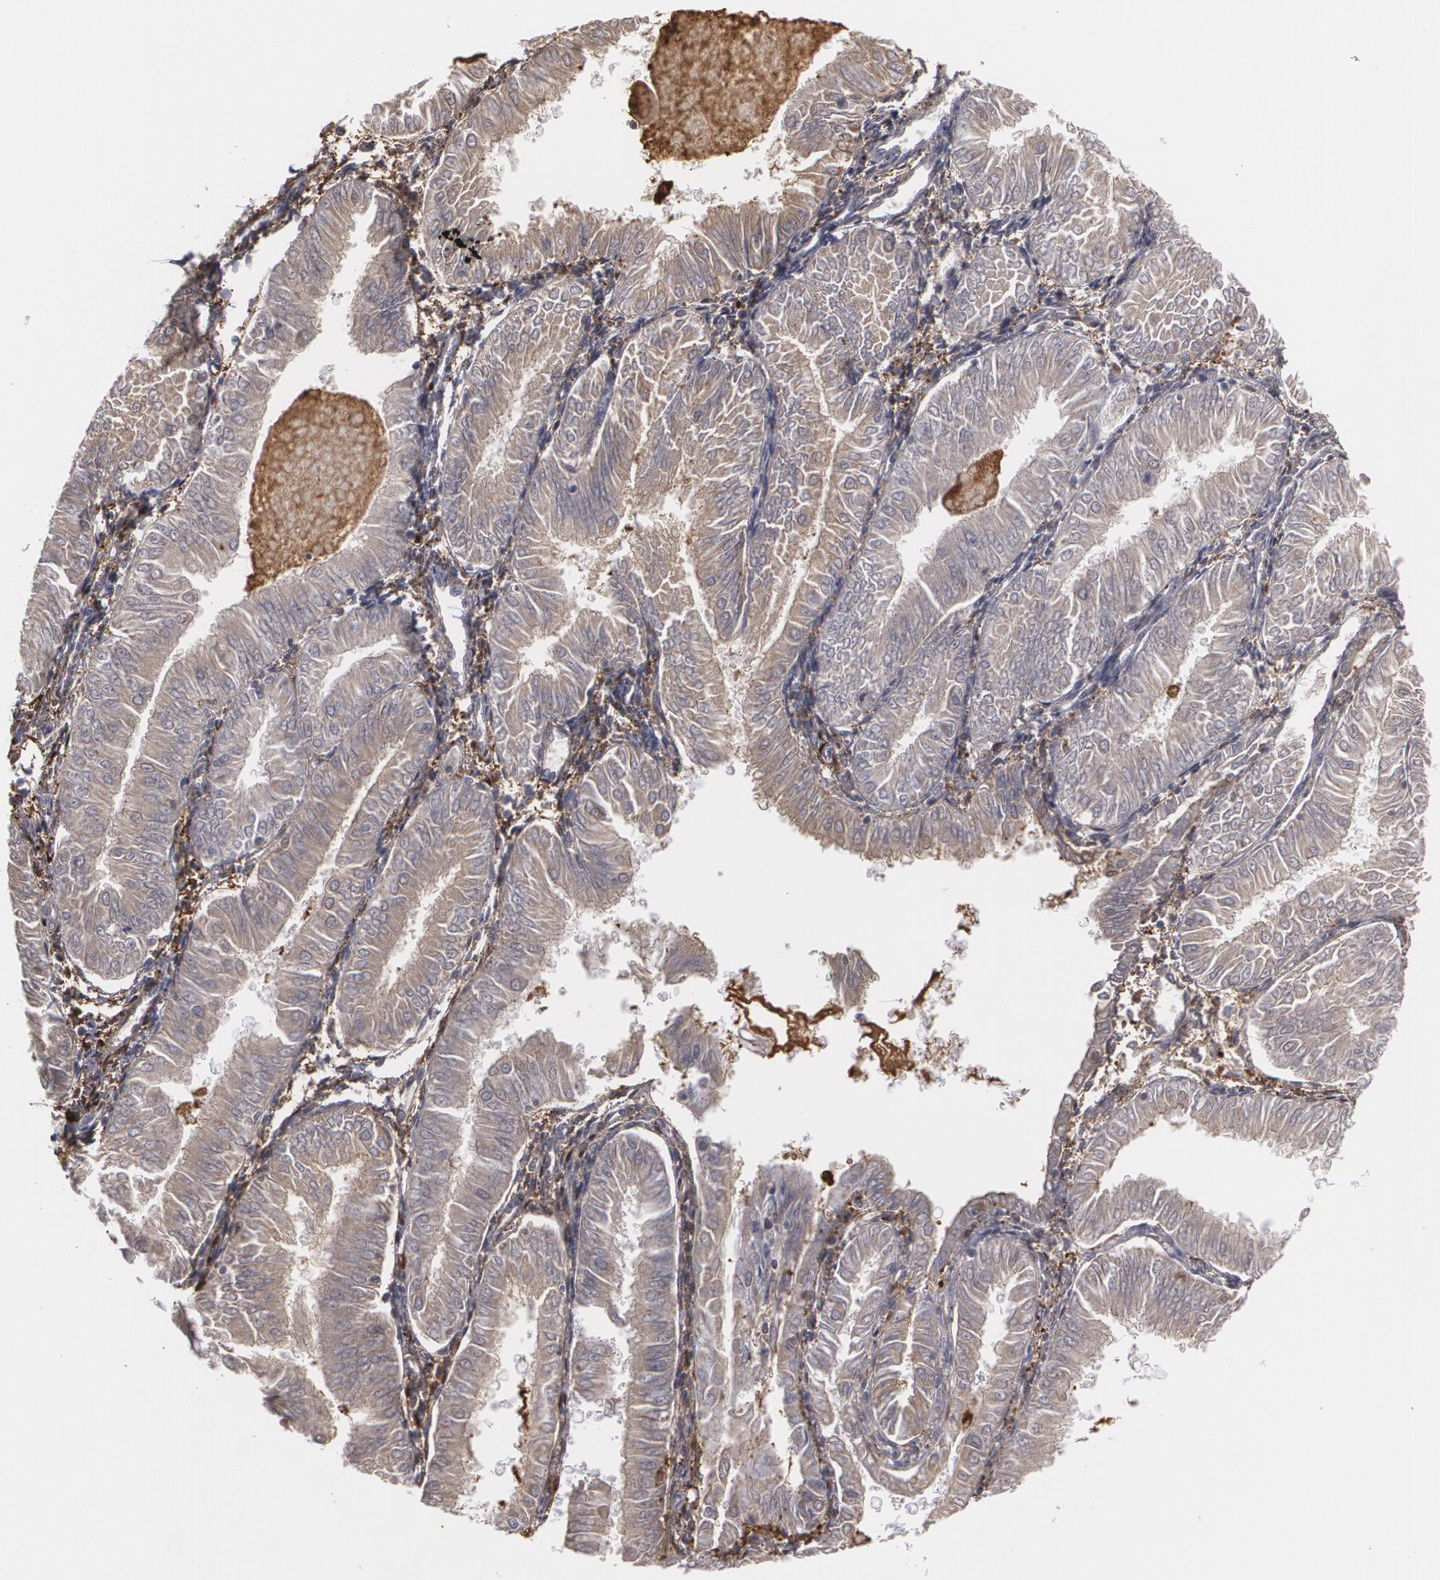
{"staining": {"intensity": "weak", "quantity": ">75%", "location": "cytoplasmic/membranous"}, "tissue": "endometrial cancer", "cell_type": "Tumor cells", "image_type": "cancer", "snomed": [{"axis": "morphology", "description": "Adenocarcinoma, NOS"}, {"axis": "topography", "description": "Endometrium"}], "caption": "DAB immunohistochemical staining of human endometrial cancer (adenocarcinoma) exhibits weak cytoplasmic/membranous protein positivity in about >75% of tumor cells. The staining was performed using DAB to visualize the protein expression in brown, while the nuclei were stained in blue with hematoxylin (Magnification: 20x).", "gene": "ODC1", "patient": {"sex": "female", "age": 53}}